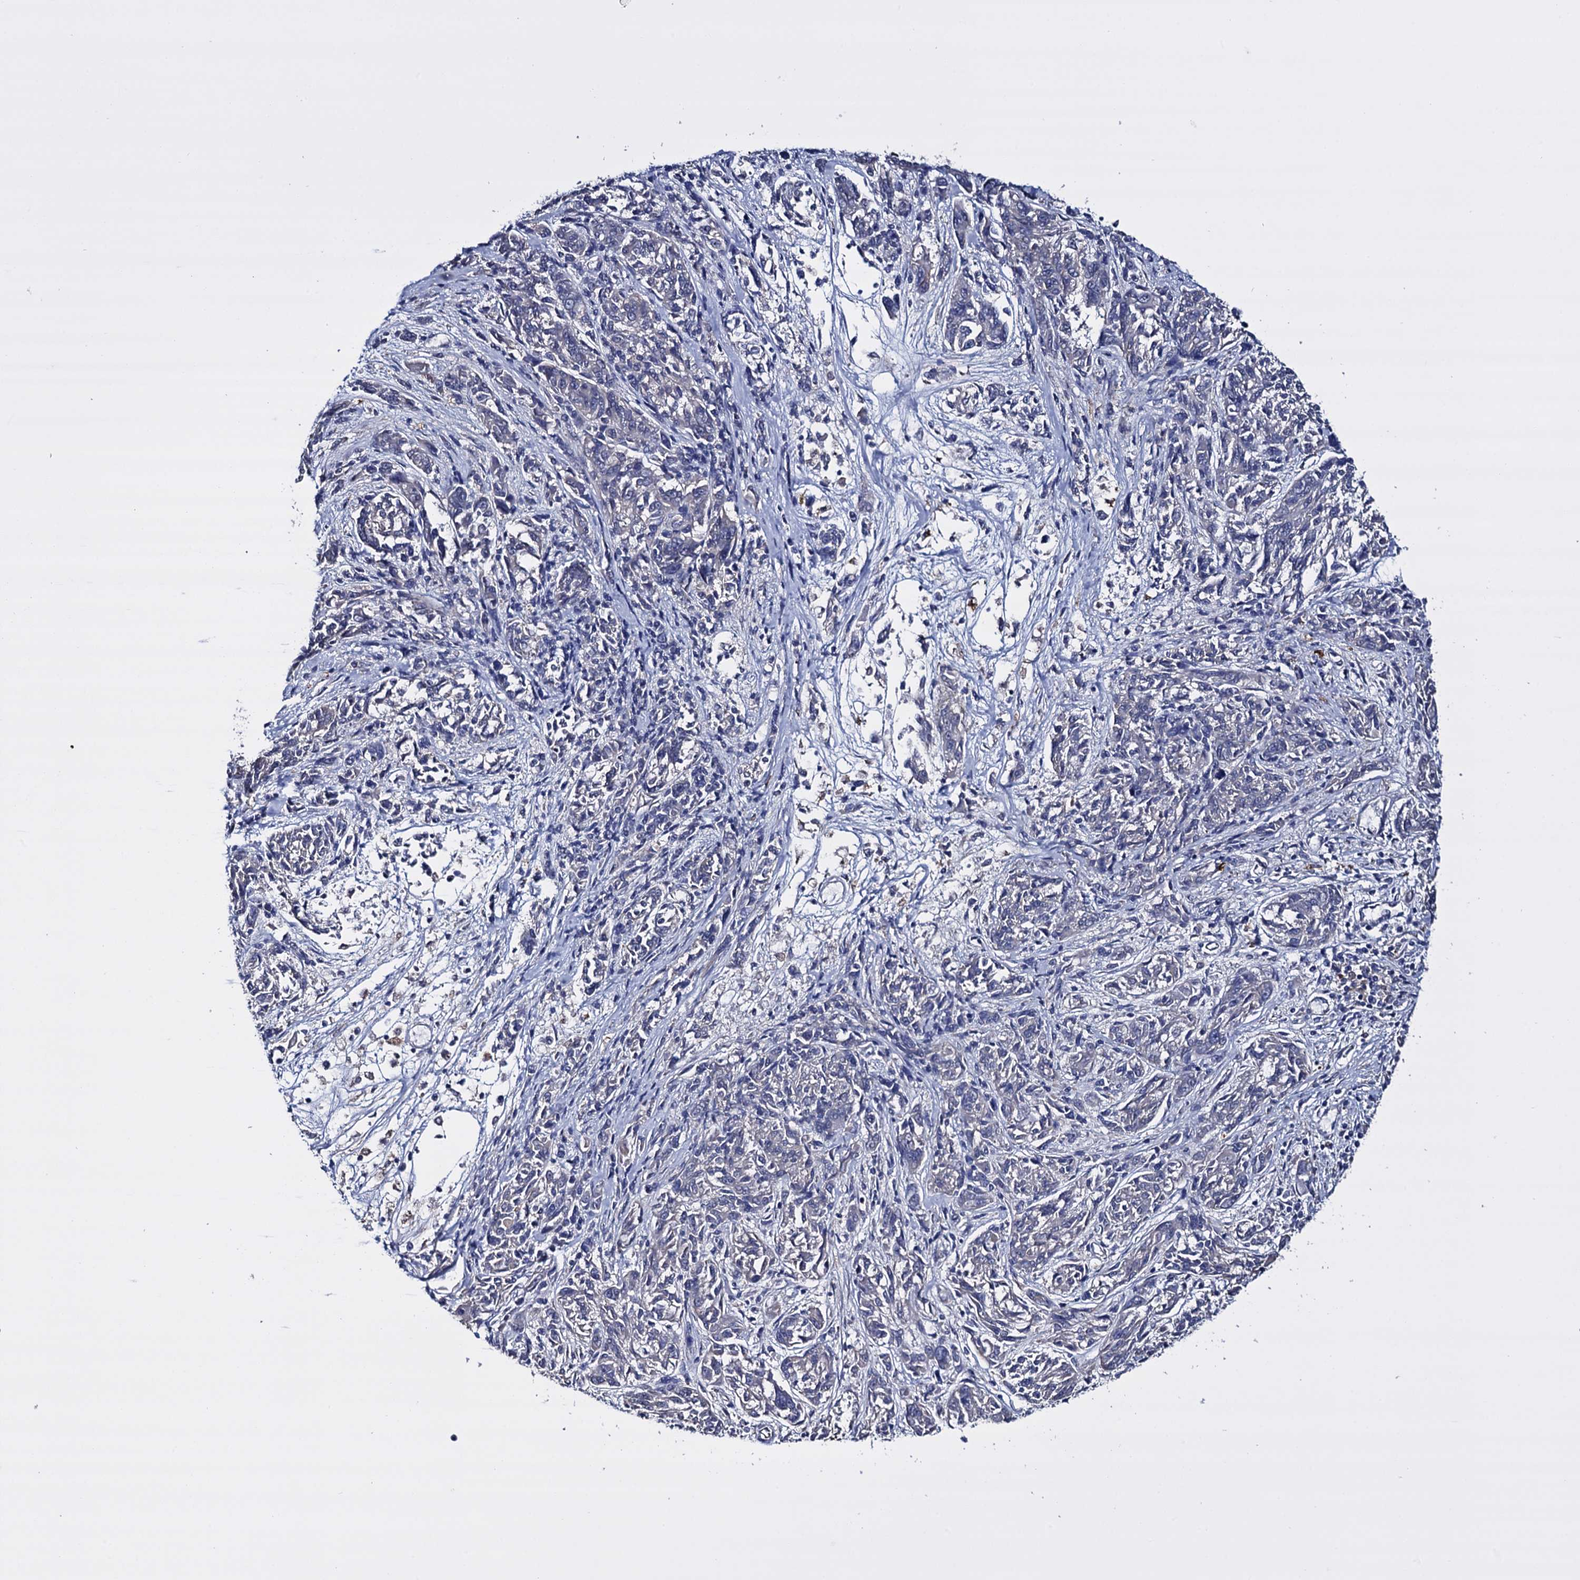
{"staining": {"intensity": "negative", "quantity": "none", "location": "none"}, "tissue": "melanoma", "cell_type": "Tumor cells", "image_type": "cancer", "snomed": [{"axis": "morphology", "description": "Malignant melanoma, NOS"}, {"axis": "topography", "description": "Skin"}], "caption": "The histopathology image displays no staining of tumor cells in melanoma.", "gene": "BCL2L14", "patient": {"sex": "male", "age": 53}}